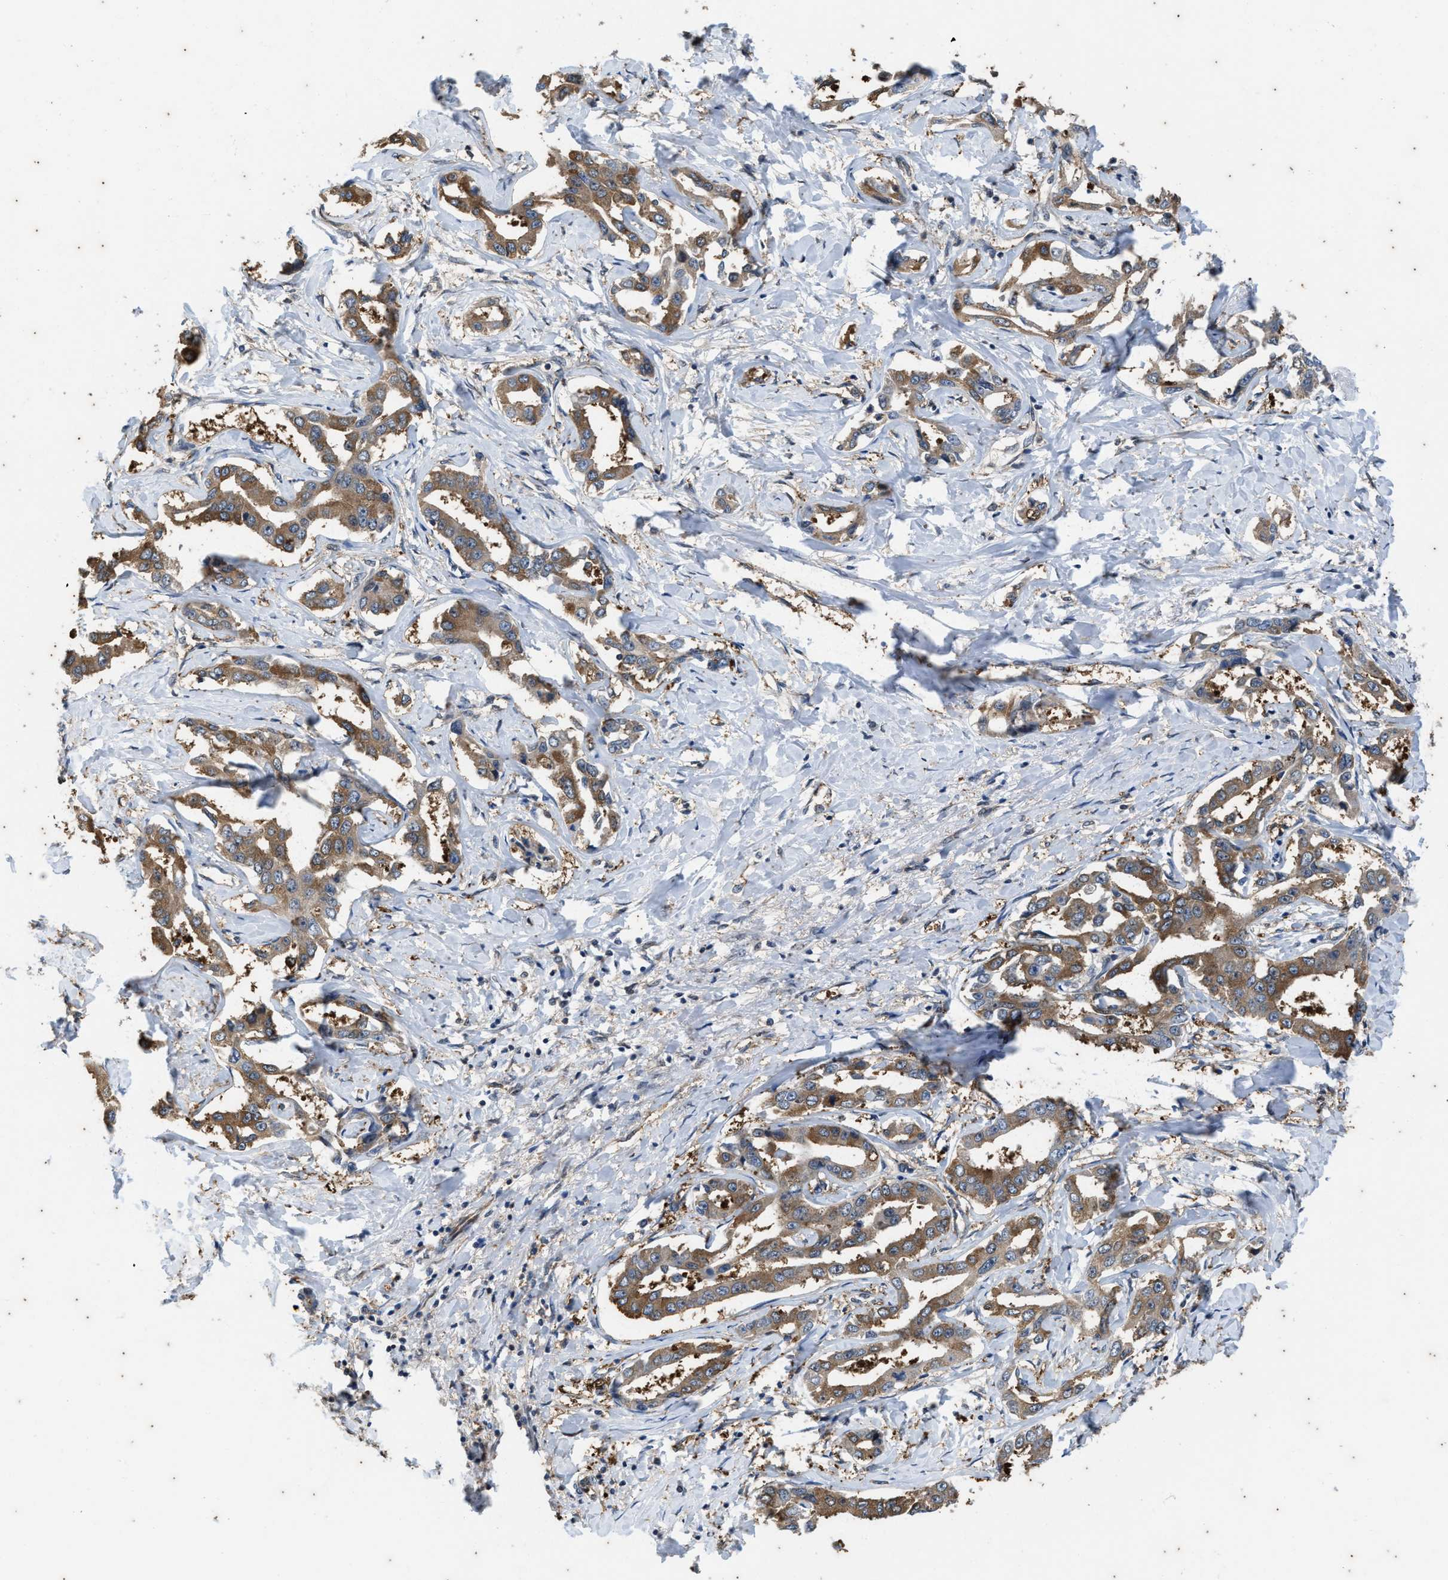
{"staining": {"intensity": "moderate", "quantity": ">75%", "location": "cytoplasmic/membranous"}, "tissue": "liver cancer", "cell_type": "Tumor cells", "image_type": "cancer", "snomed": [{"axis": "morphology", "description": "Cholangiocarcinoma"}, {"axis": "topography", "description": "Liver"}], "caption": "Liver cancer (cholangiocarcinoma) was stained to show a protein in brown. There is medium levels of moderate cytoplasmic/membranous positivity in approximately >75% of tumor cells. (IHC, brightfield microscopy, high magnification).", "gene": "COX19", "patient": {"sex": "male", "age": 59}}